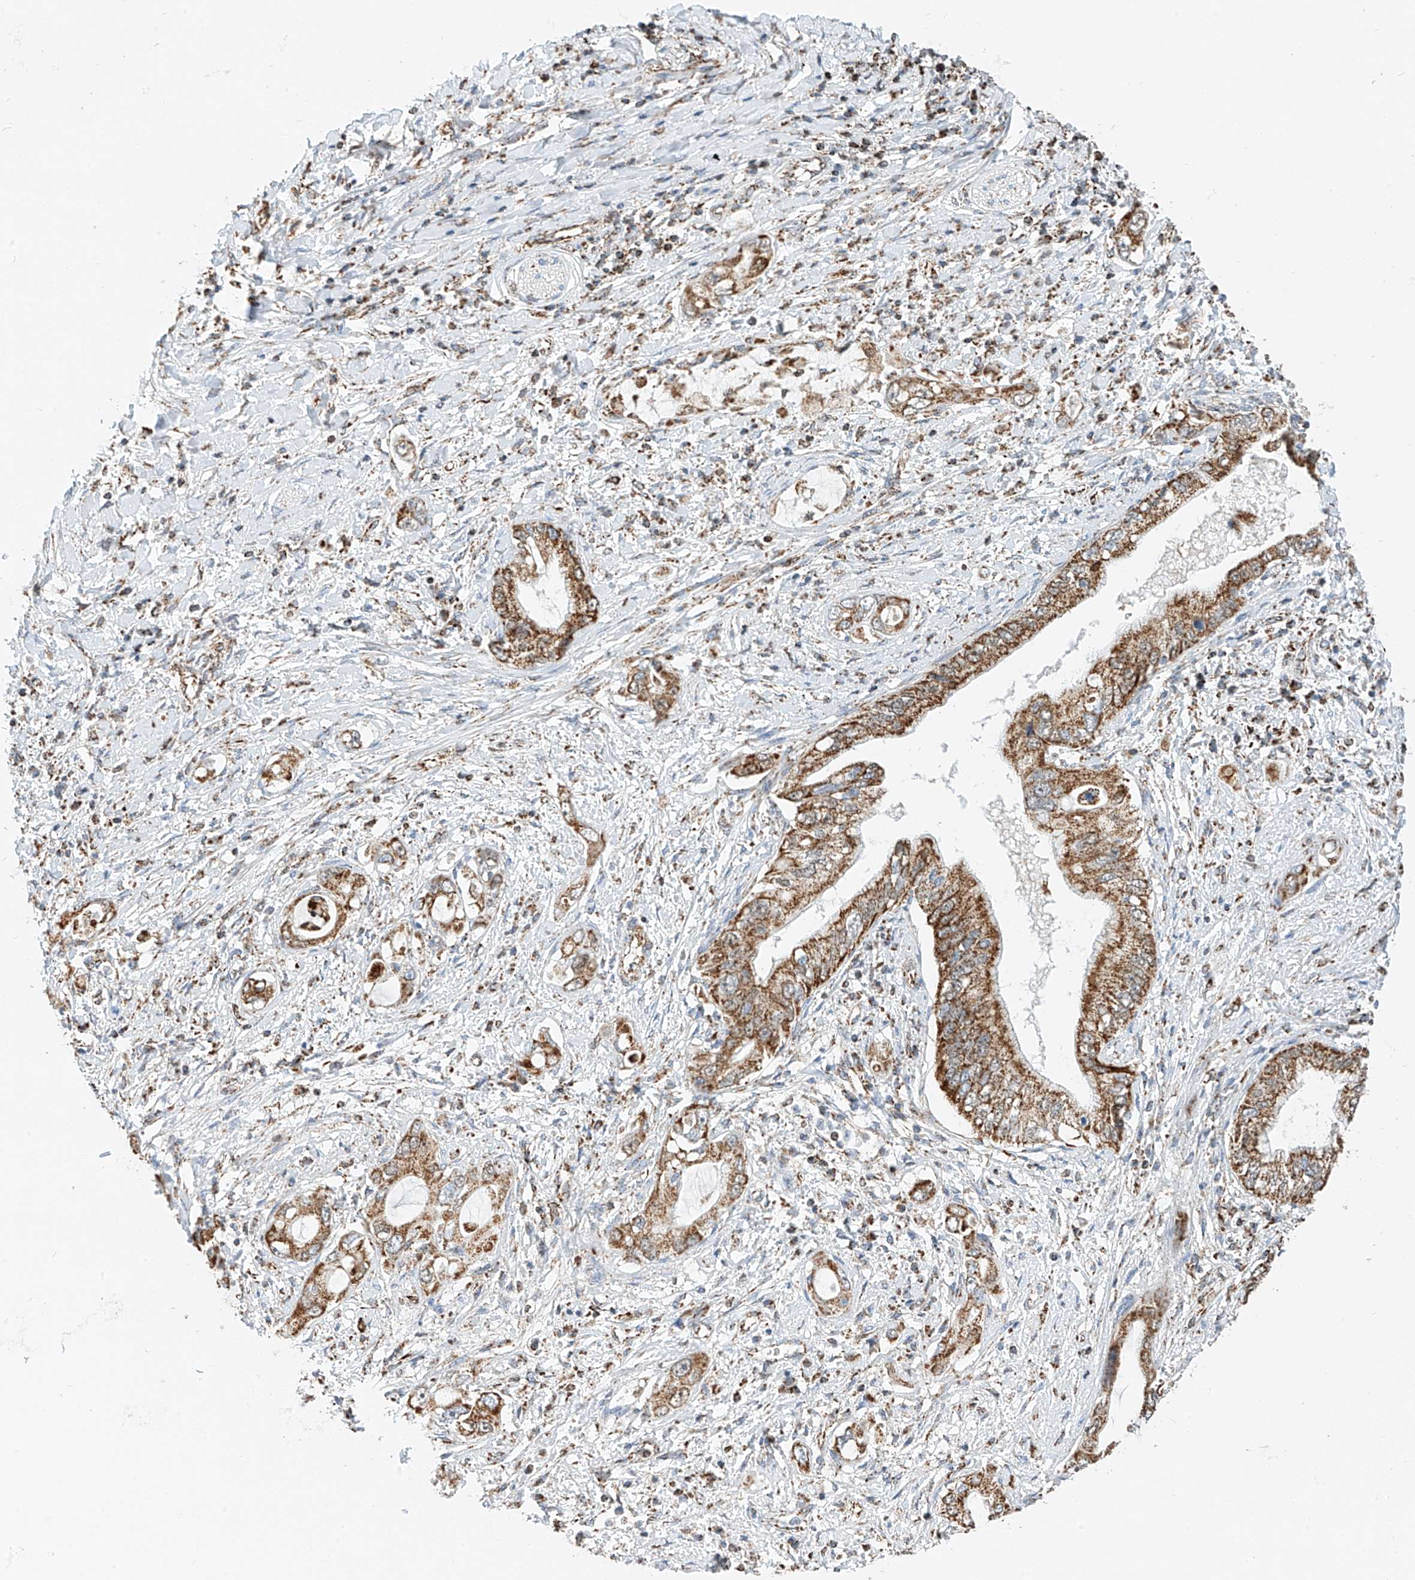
{"staining": {"intensity": "strong", "quantity": ">75%", "location": "cytoplasmic/membranous"}, "tissue": "pancreatic cancer", "cell_type": "Tumor cells", "image_type": "cancer", "snomed": [{"axis": "morphology", "description": "Inflammation, NOS"}, {"axis": "morphology", "description": "Adenocarcinoma, NOS"}, {"axis": "topography", "description": "Pancreas"}], "caption": "IHC micrograph of neoplastic tissue: human adenocarcinoma (pancreatic) stained using IHC shows high levels of strong protein expression localized specifically in the cytoplasmic/membranous of tumor cells, appearing as a cytoplasmic/membranous brown color.", "gene": "PPA2", "patient": {"sex": "female", "age": 56}}